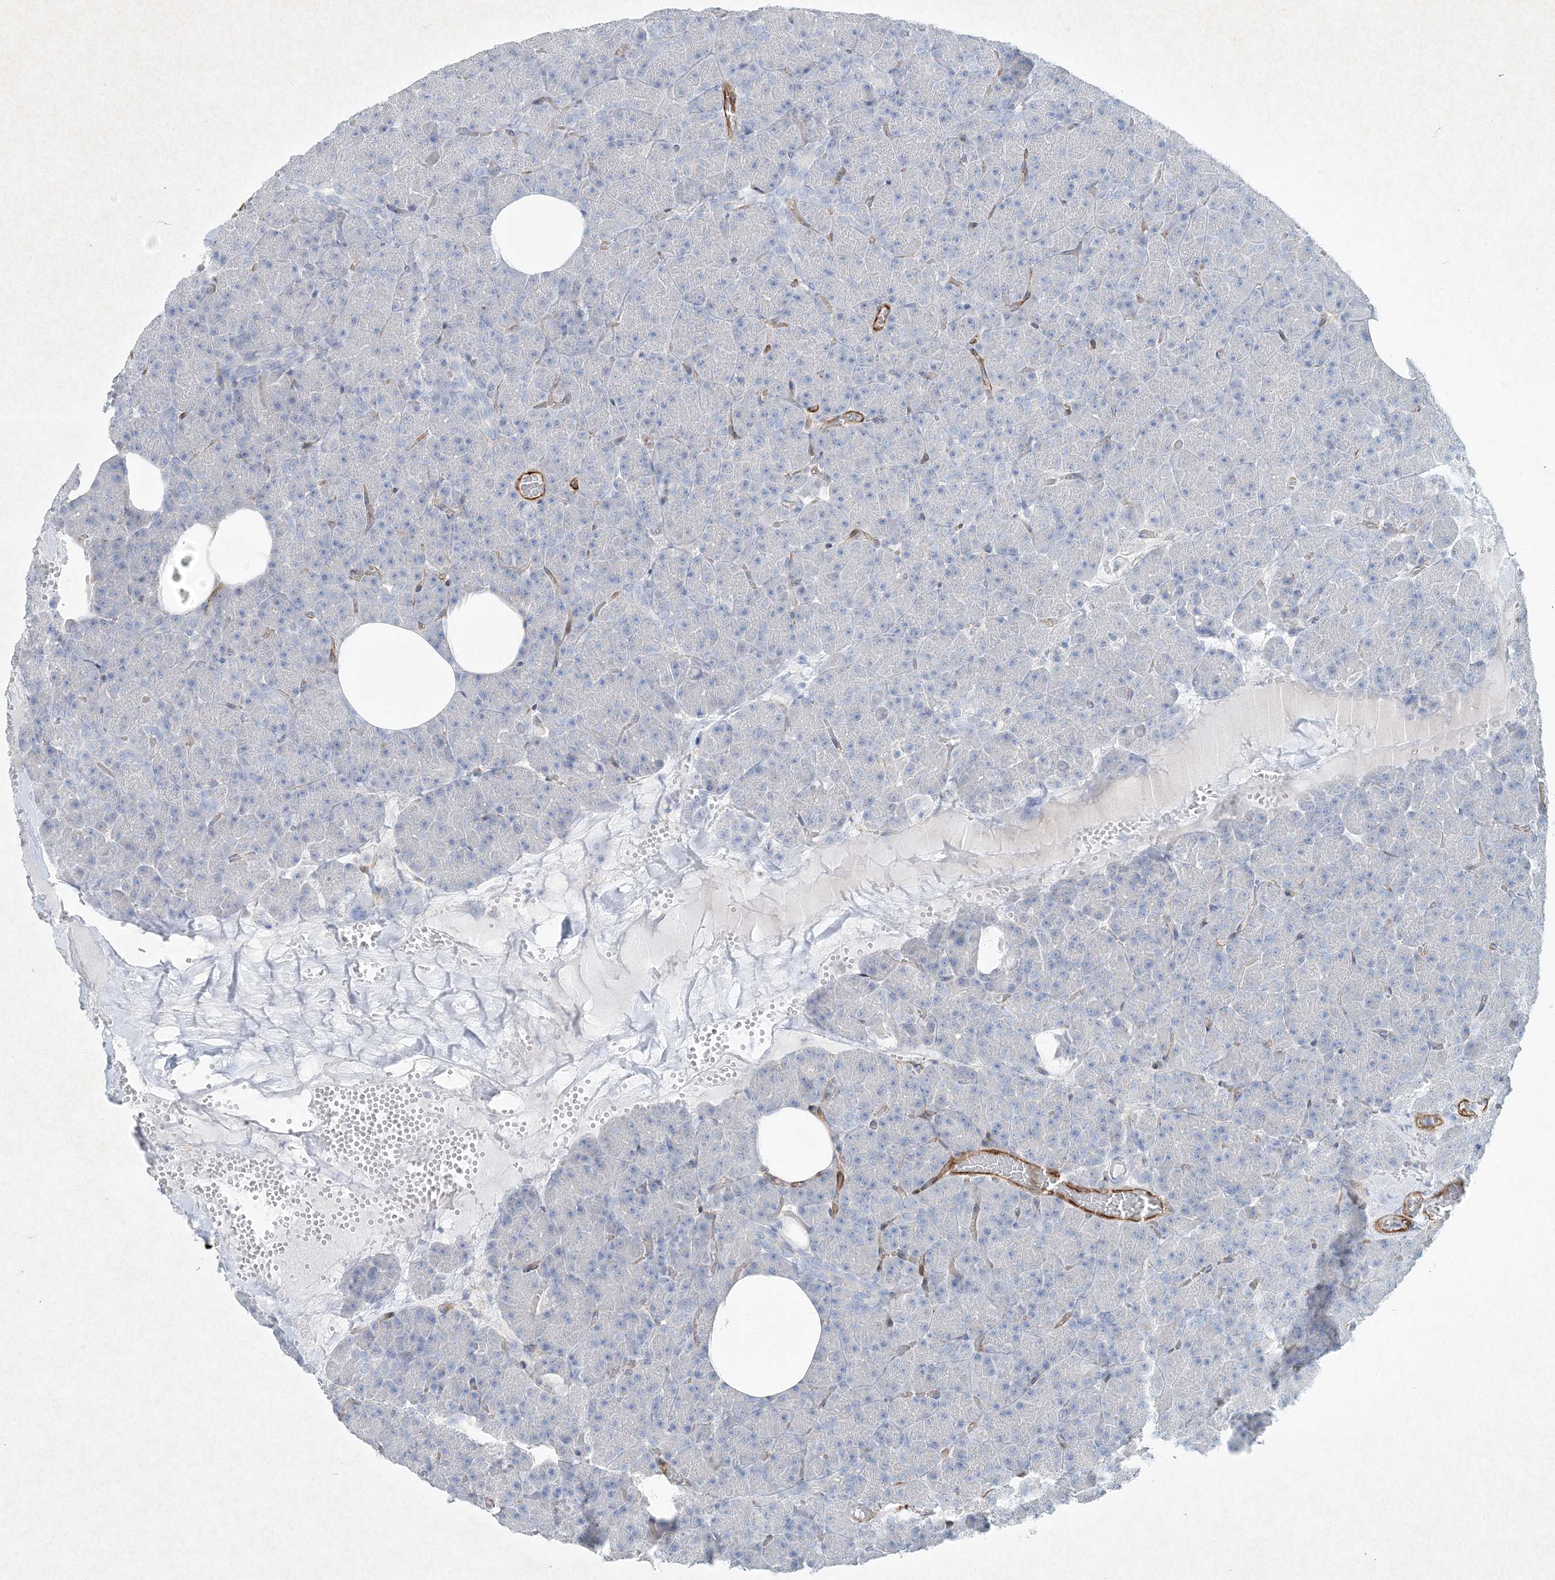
{"staining": {"intensity": "negative", "quantity": "none", "location": "none"}, "tissue": "pancreas", "cell_type": "Exocrine glandular cells", "image_type": "normal", "snomed": [{"axis": "morphology", "description": "Normal tissue, NOS"}, {"axis": "morphology", "description": "Carcinoid, malignant, NOS"}, {"axis": "topography", "description": "Pancreas"}], "caption": "DAB immunohistochemical staining of normal human pancreas shows no significant positivity in exocrine glandular cells.", "gene": "PGM5", "patient": {"sex": "female", "age": 35}}